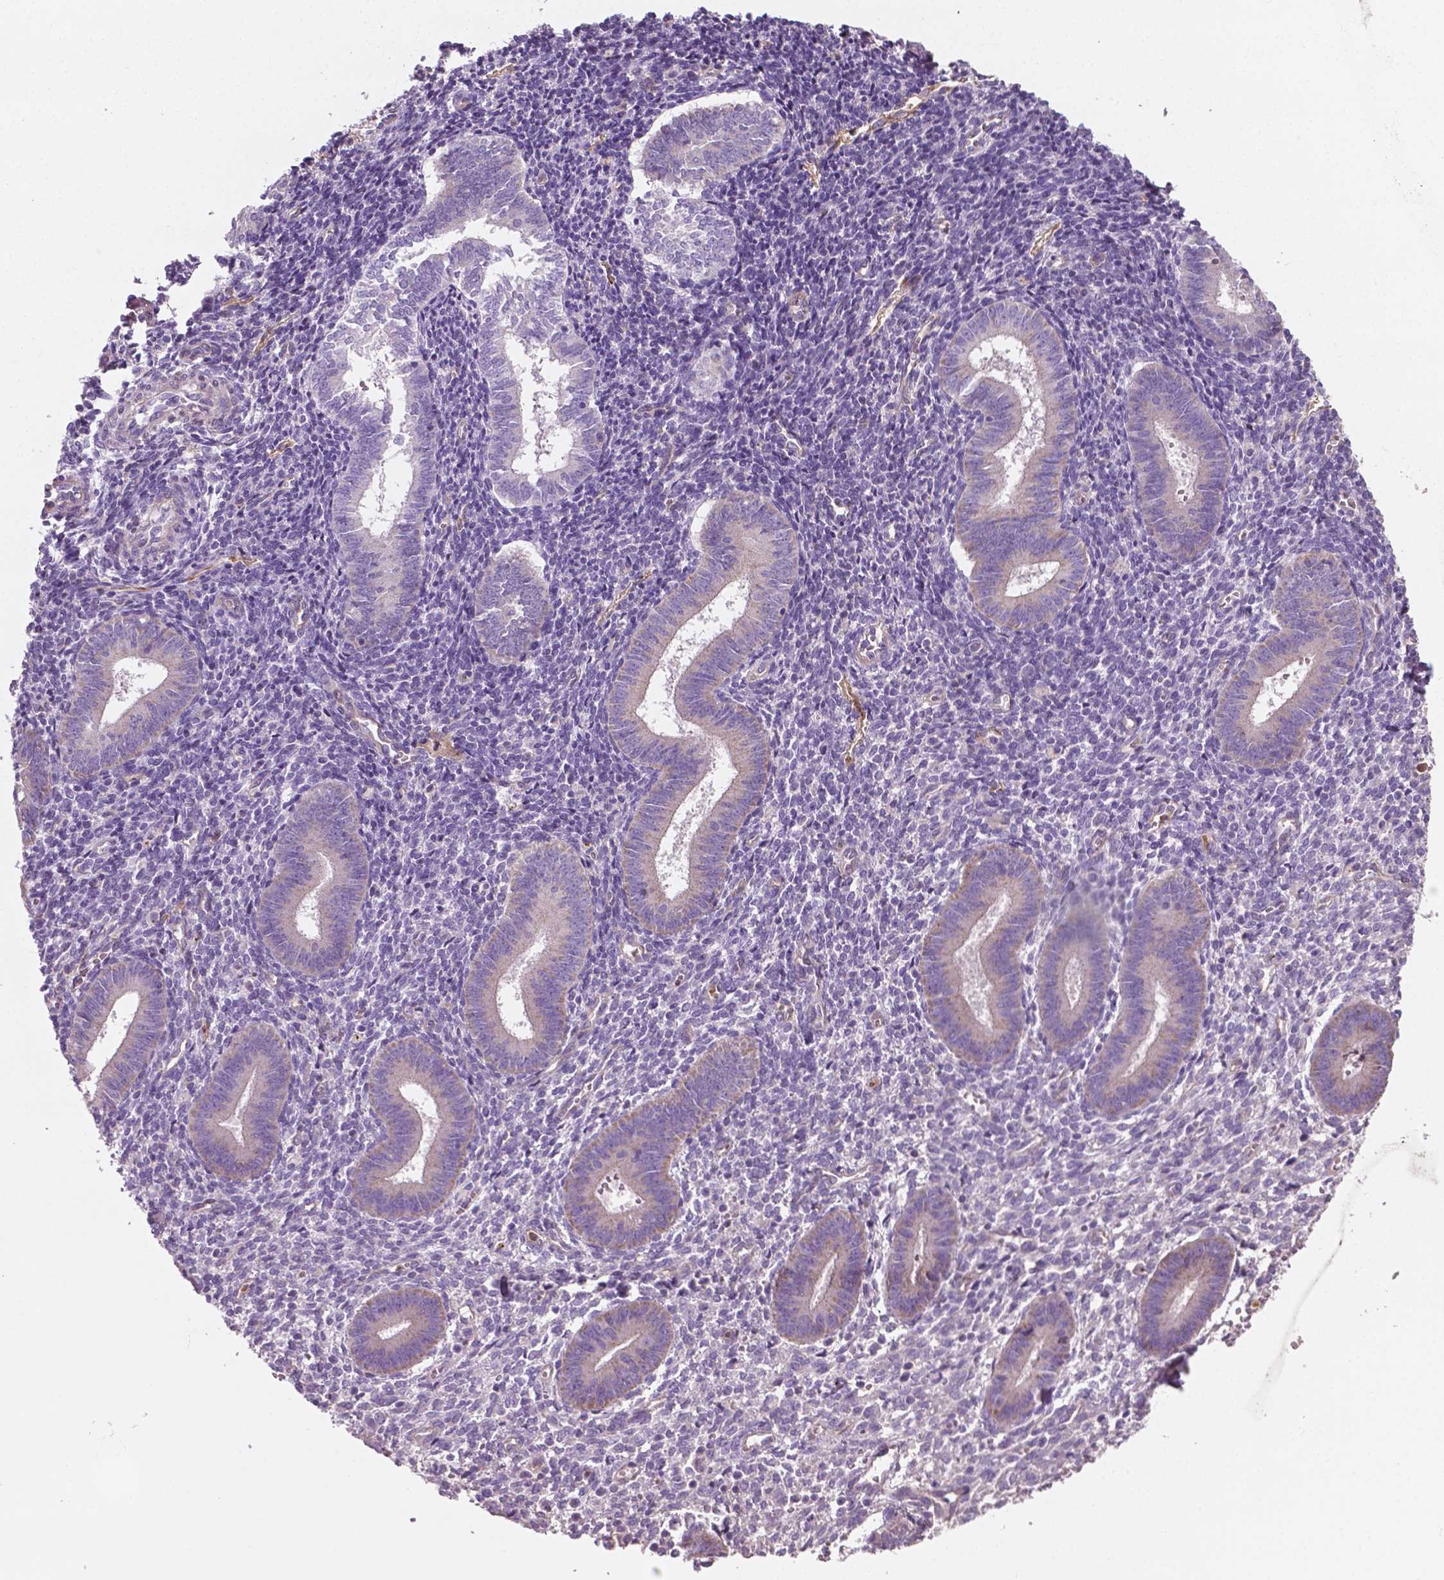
{"staining": {"intensity": "negative", "quantity": "none", "location": "none"}, "tissue": "endometrium", "cell_type": "Cells in endometrial stroma", "image_type": "normal", "snomed": [{"axis": "morphology", "description": "Normal tissue, NOS"}, {"axis": "topography", "description": "Endometrium"}], "caption": "Cells in endometrial stroma are negative for protein expression in unremarkable human endometrium. The staining is performed using DAB brown chromogen with nuclei counter-stained in using hematoxylin.", "gene": "PTX3", "patient": {"sex": "female", "age": 25}}